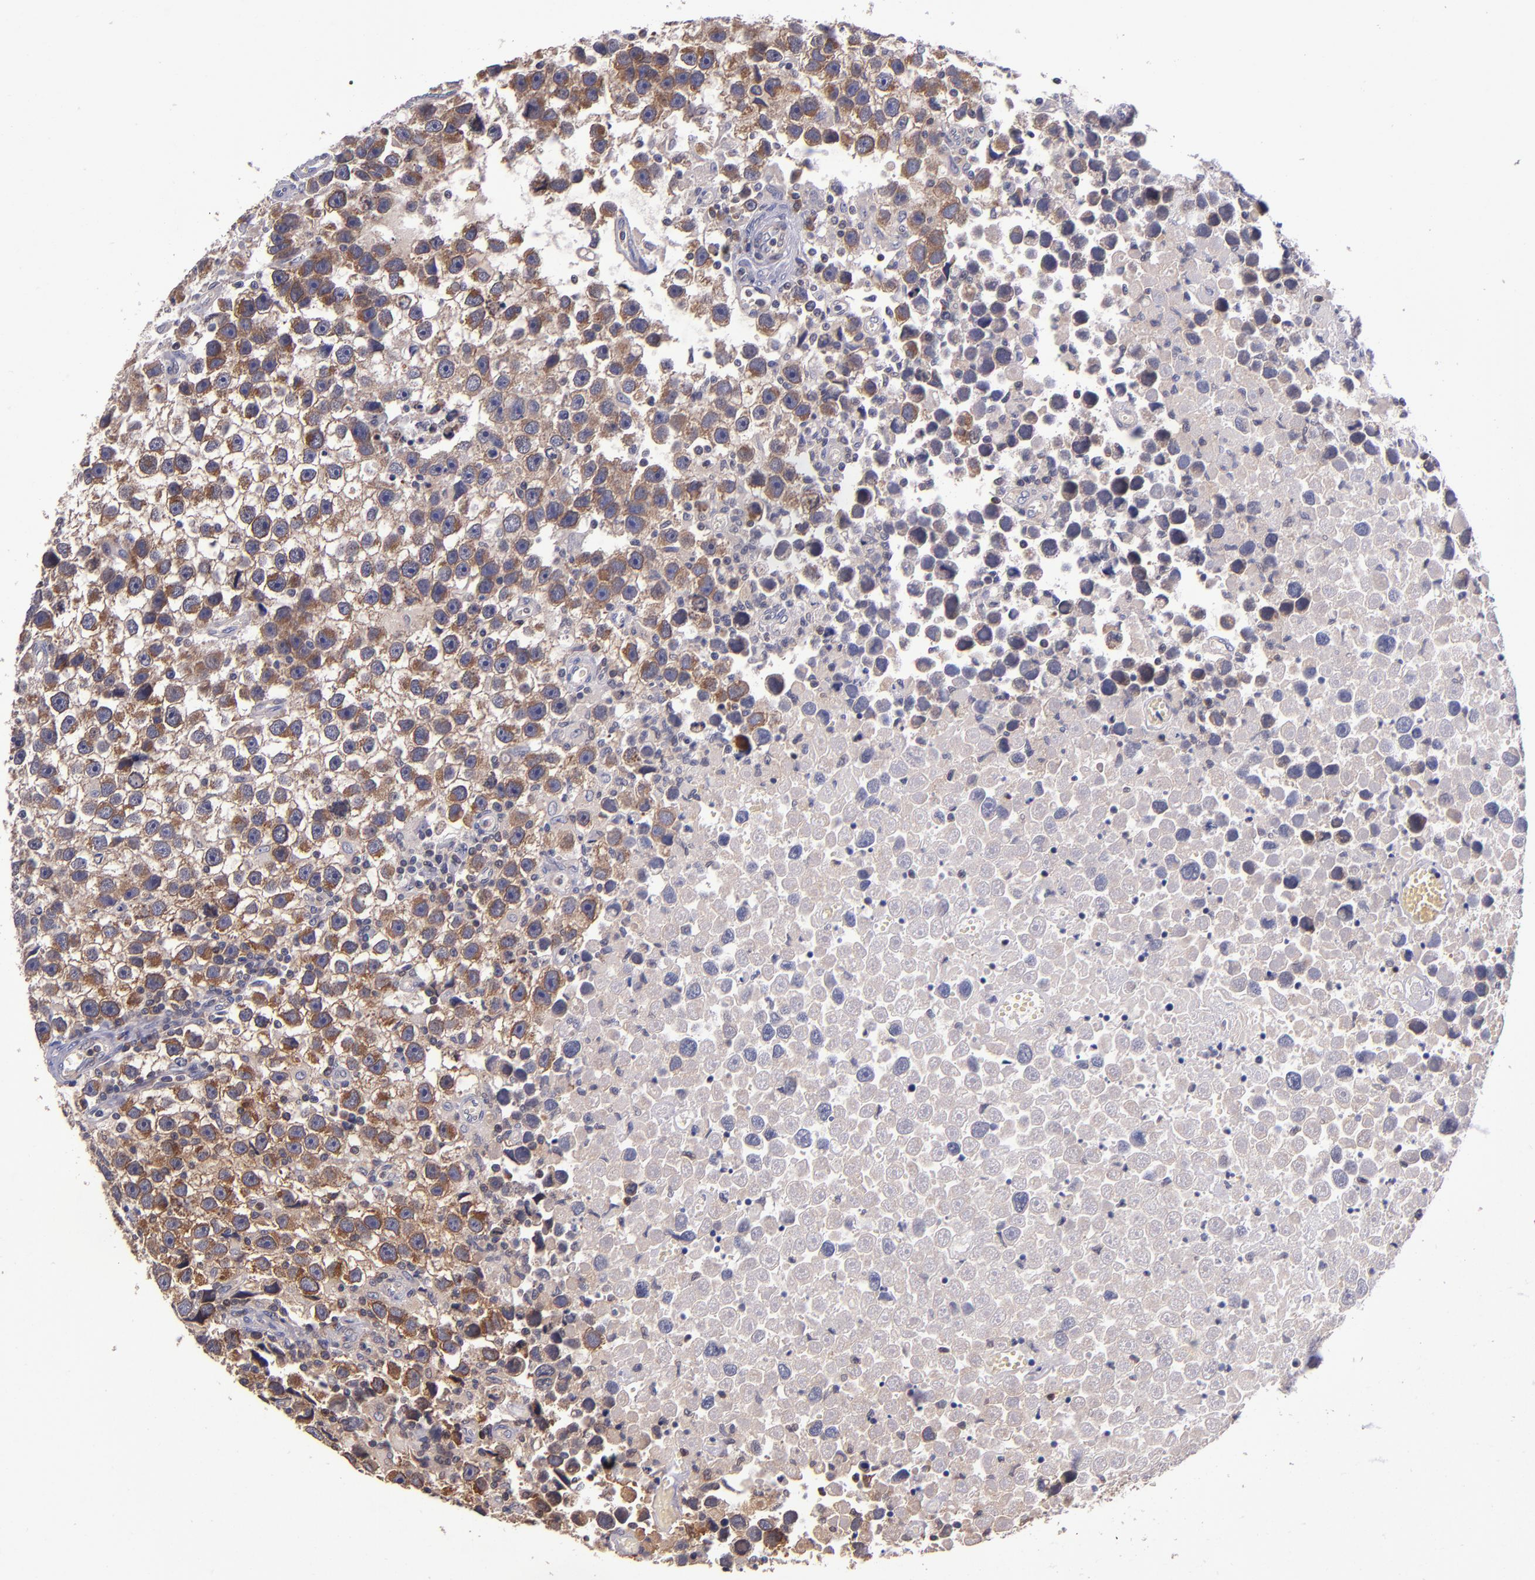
{"staining": {"intensity": "moderate", "quantity": ">75%", "location": "cytoplasmic/membranous"}, "tissue": "testis cancer", "cell_type": "Tumor cells", "image_type": "cancer", "snomed": [{"axis": "morphology", "description": "Seminoma, NOS"}, {"axis": "topography", "description": "Testis"}], "caption": "IHC staining of testis seminoma, which shows medium levels of moderate cytoplasmic/membranous expression in approximately >75% of tumor cells indicating moderate cytoplasmic/membranous protein staining. The staining was performed using DAB (3,3'-diaminobenzidine) (brown) for protein detection and nuclei were counterstained in hematoxylin (blue).", "gene": "EIF4ENIF1", "patient": {"sex": "male", "age": 43}}